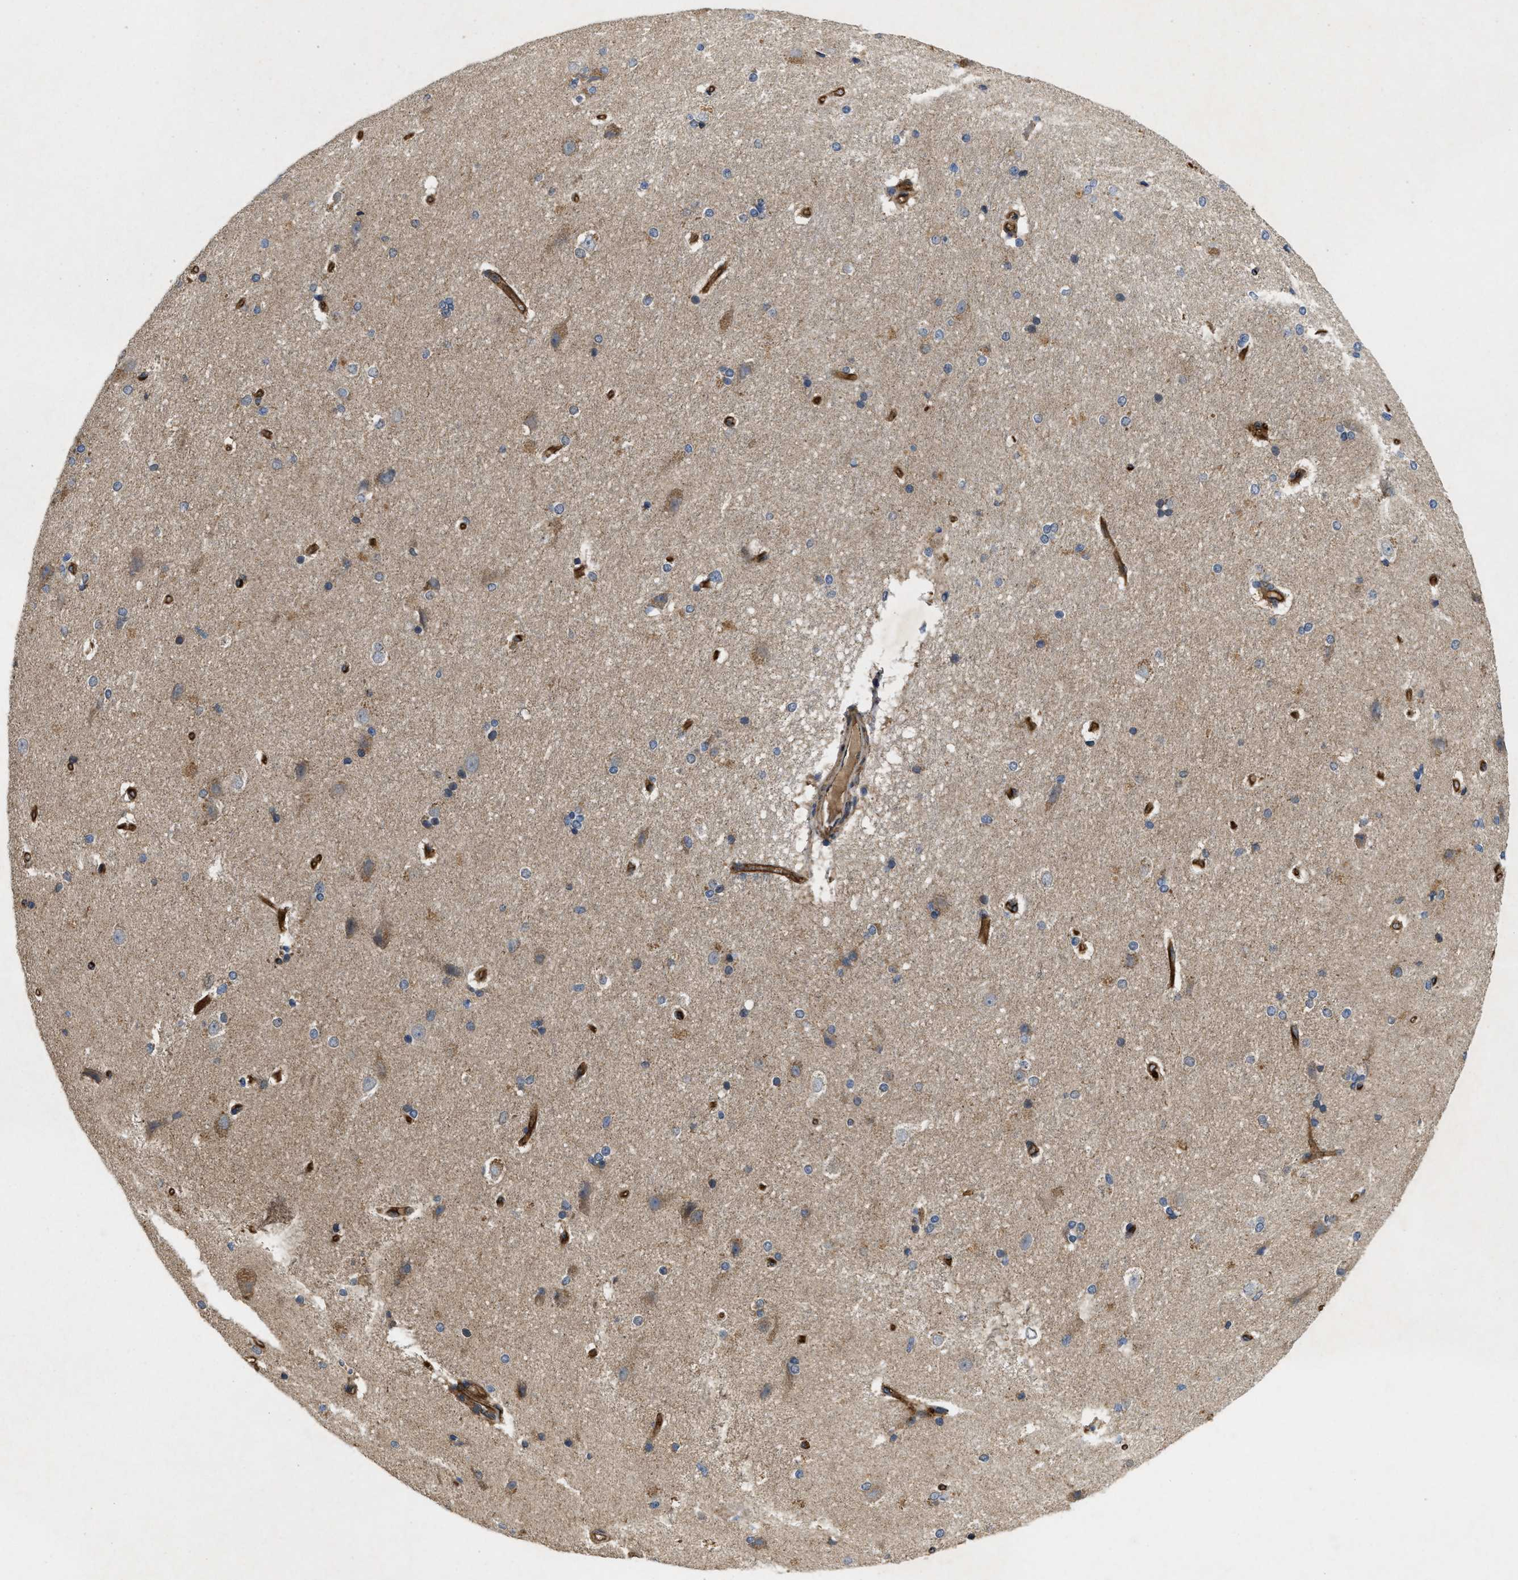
{"staining": {"intensity": "weak", "quantity": "<25%", "location": "cytoplasmic/membranous"}, "tissue": "hippocampus", "cell_type": "Glial cells", "image_type": "normal", "snomed": [{"axis": "morphology", "description": "Normal tissue, NOS"}, {"axis": "topography", "description": "Hippocampus"}], "caption": "Hippocampus stained for a protein using IHC demonstrates no staining glial cells.", "gene": "HSPA12B", "patient": {"sex": "female", "age": 19}}